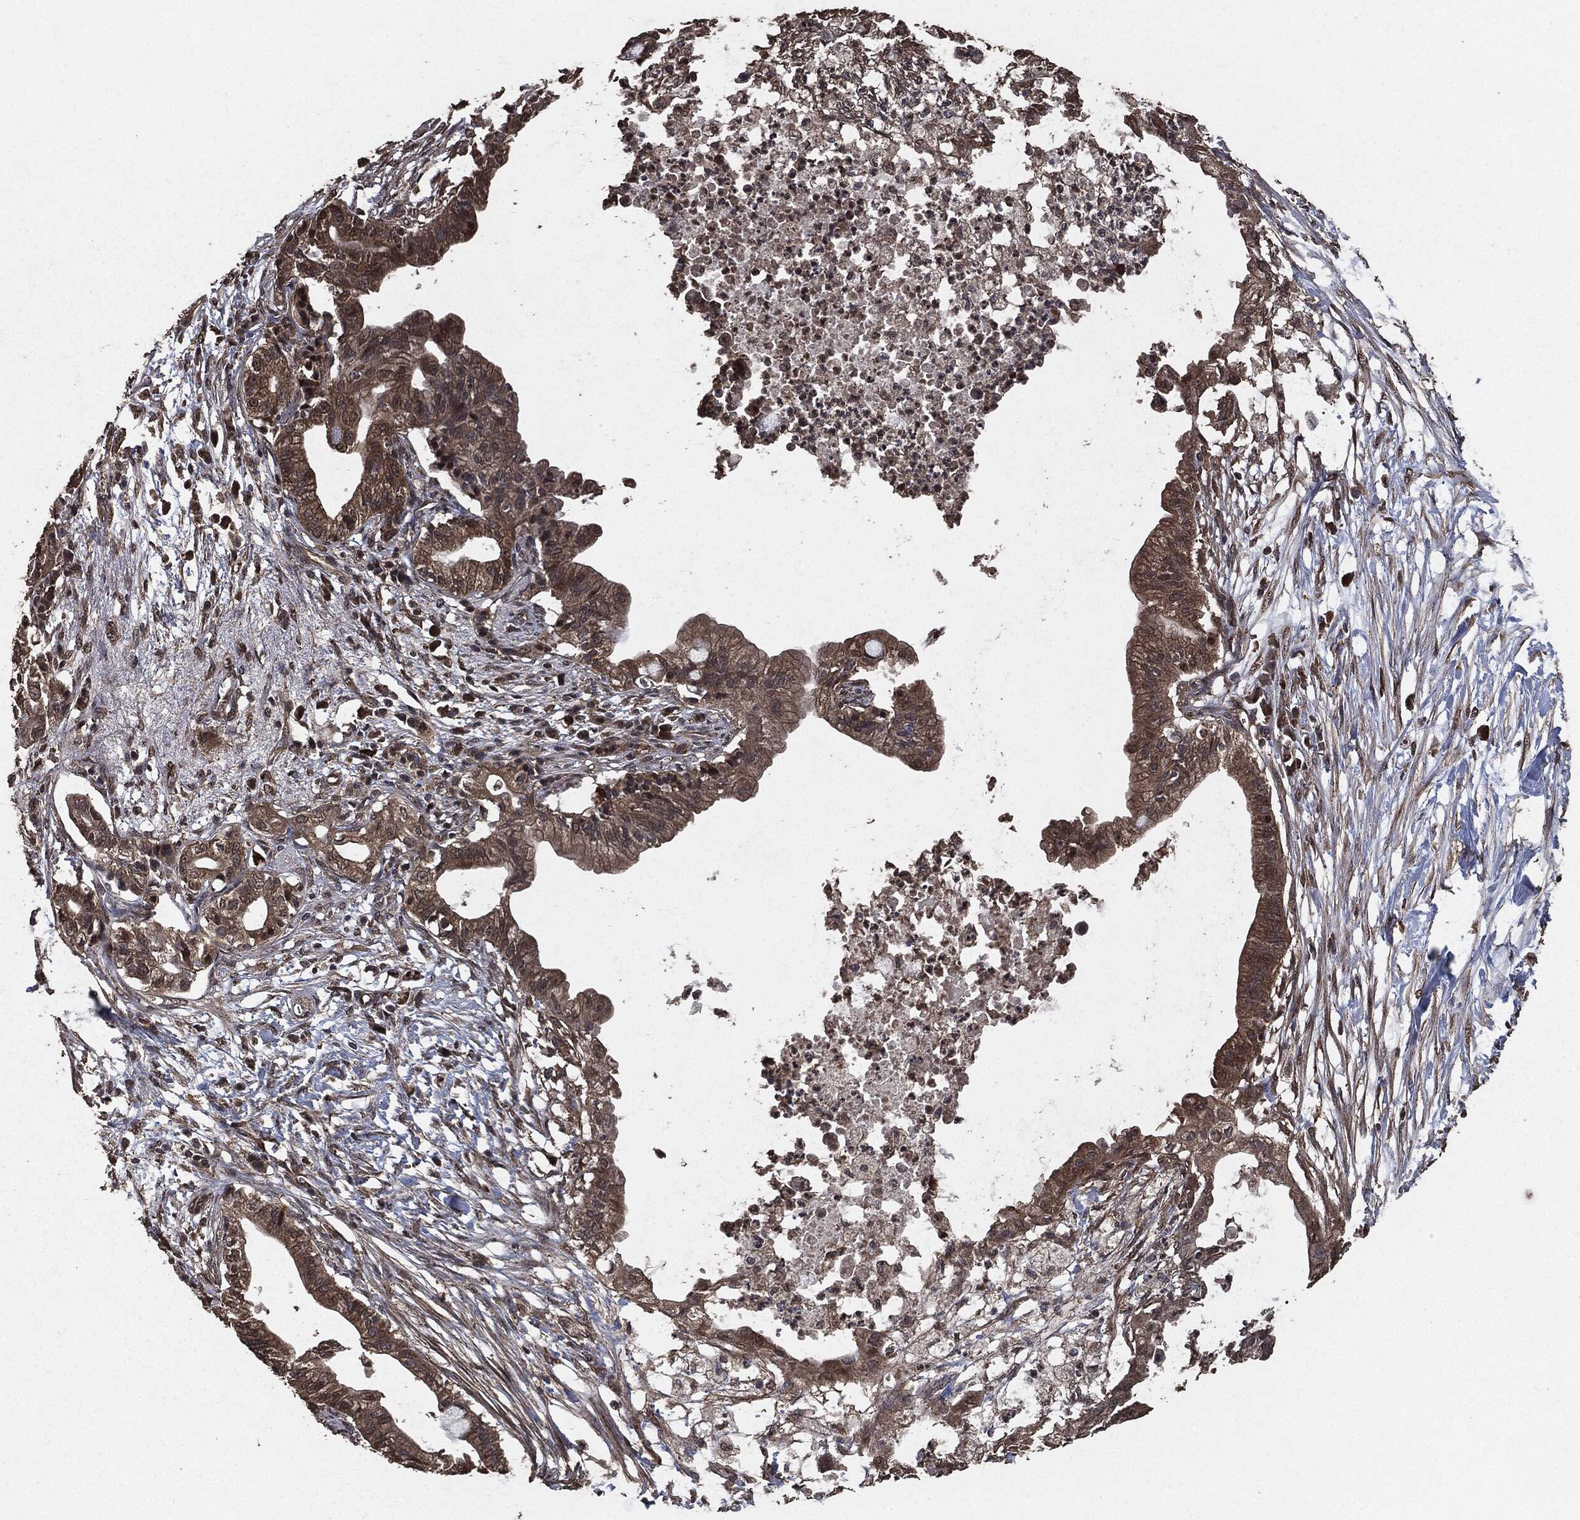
{"staining": {"intensity": "moderate", "quantity": ">75%", "location": "cytoplasmic/membranous"}, "tissue": "pancreatic cancer", "cell_type": "Tumor cells", "image_type": "cancer", "snomed": [{"axis": "morphology", "description": "Normal tissue, NOS"}, {"axis": "morphology", "description": "Adenocarcinoma, NOS"}, {"axis": "topography", "description": "Pancreas"}], "caption": "Human pancreatic adenocarcinoma stained for a protein (brown) exhibits moderate cytoplasmic/membranous positive staining in approximately >75% of tumor cells.", "gene": "AKT1S1", "patient": {"sex": "female", "age": 58}}